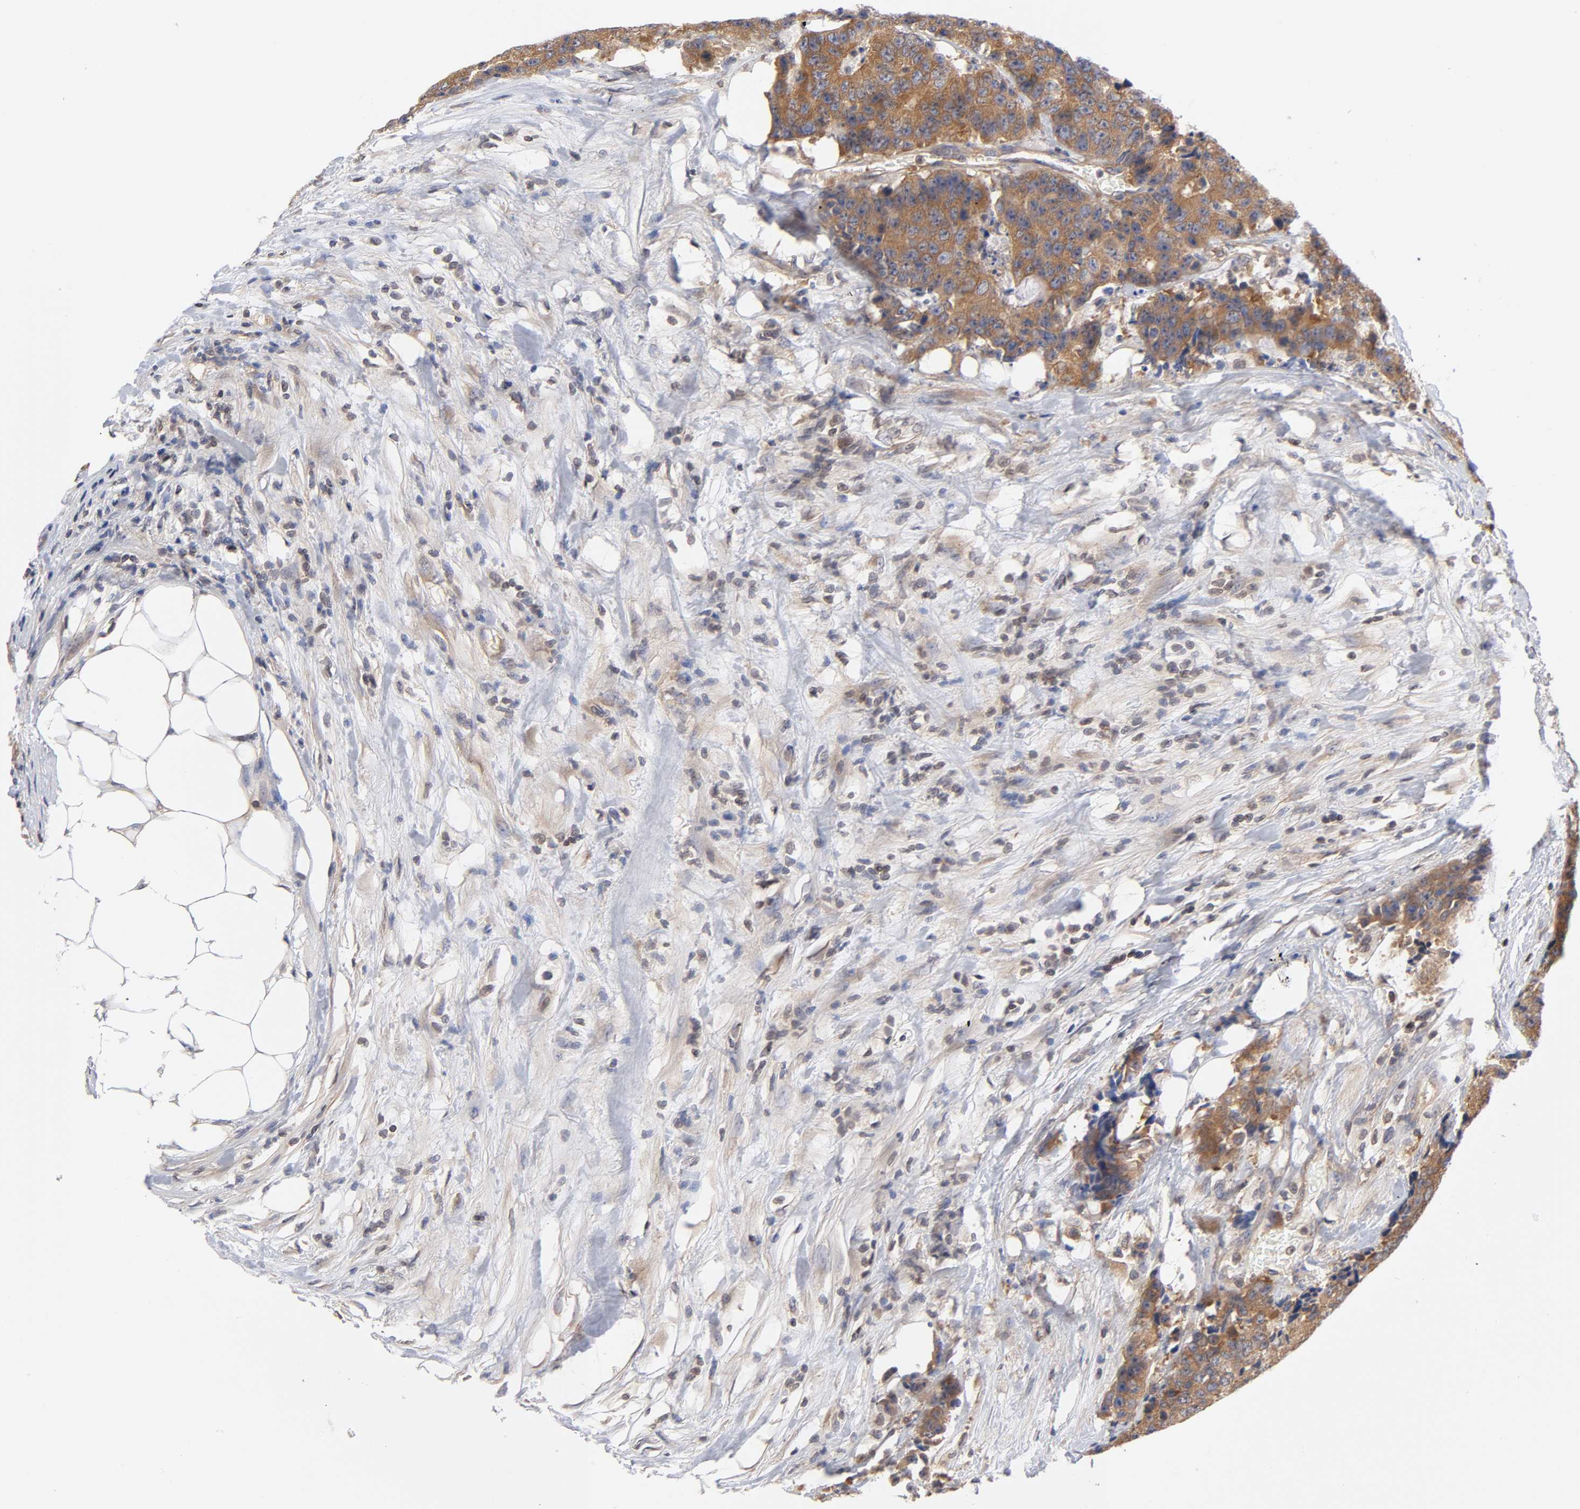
{"staining": {"intensity": "moderate", "quantity": ">75%", "location": "cytoplasmic/membranous"}, "tissue": "colorectal cancer", "cell_type": "Tumor cells", "image_type": "cancer", "snomed": [{"axis": "morphology", "description": "Adenocarcinoma, NOS"}, {"axis": "topography", "description": "Colon"}], "caption": "Protein expression analysis of colorectal cancer displays moderate cytoplasmic/membranous expression in about >75% of tumor cells.", "gene": "STRN3", "patient": {"sex": "female", "age": 86}}